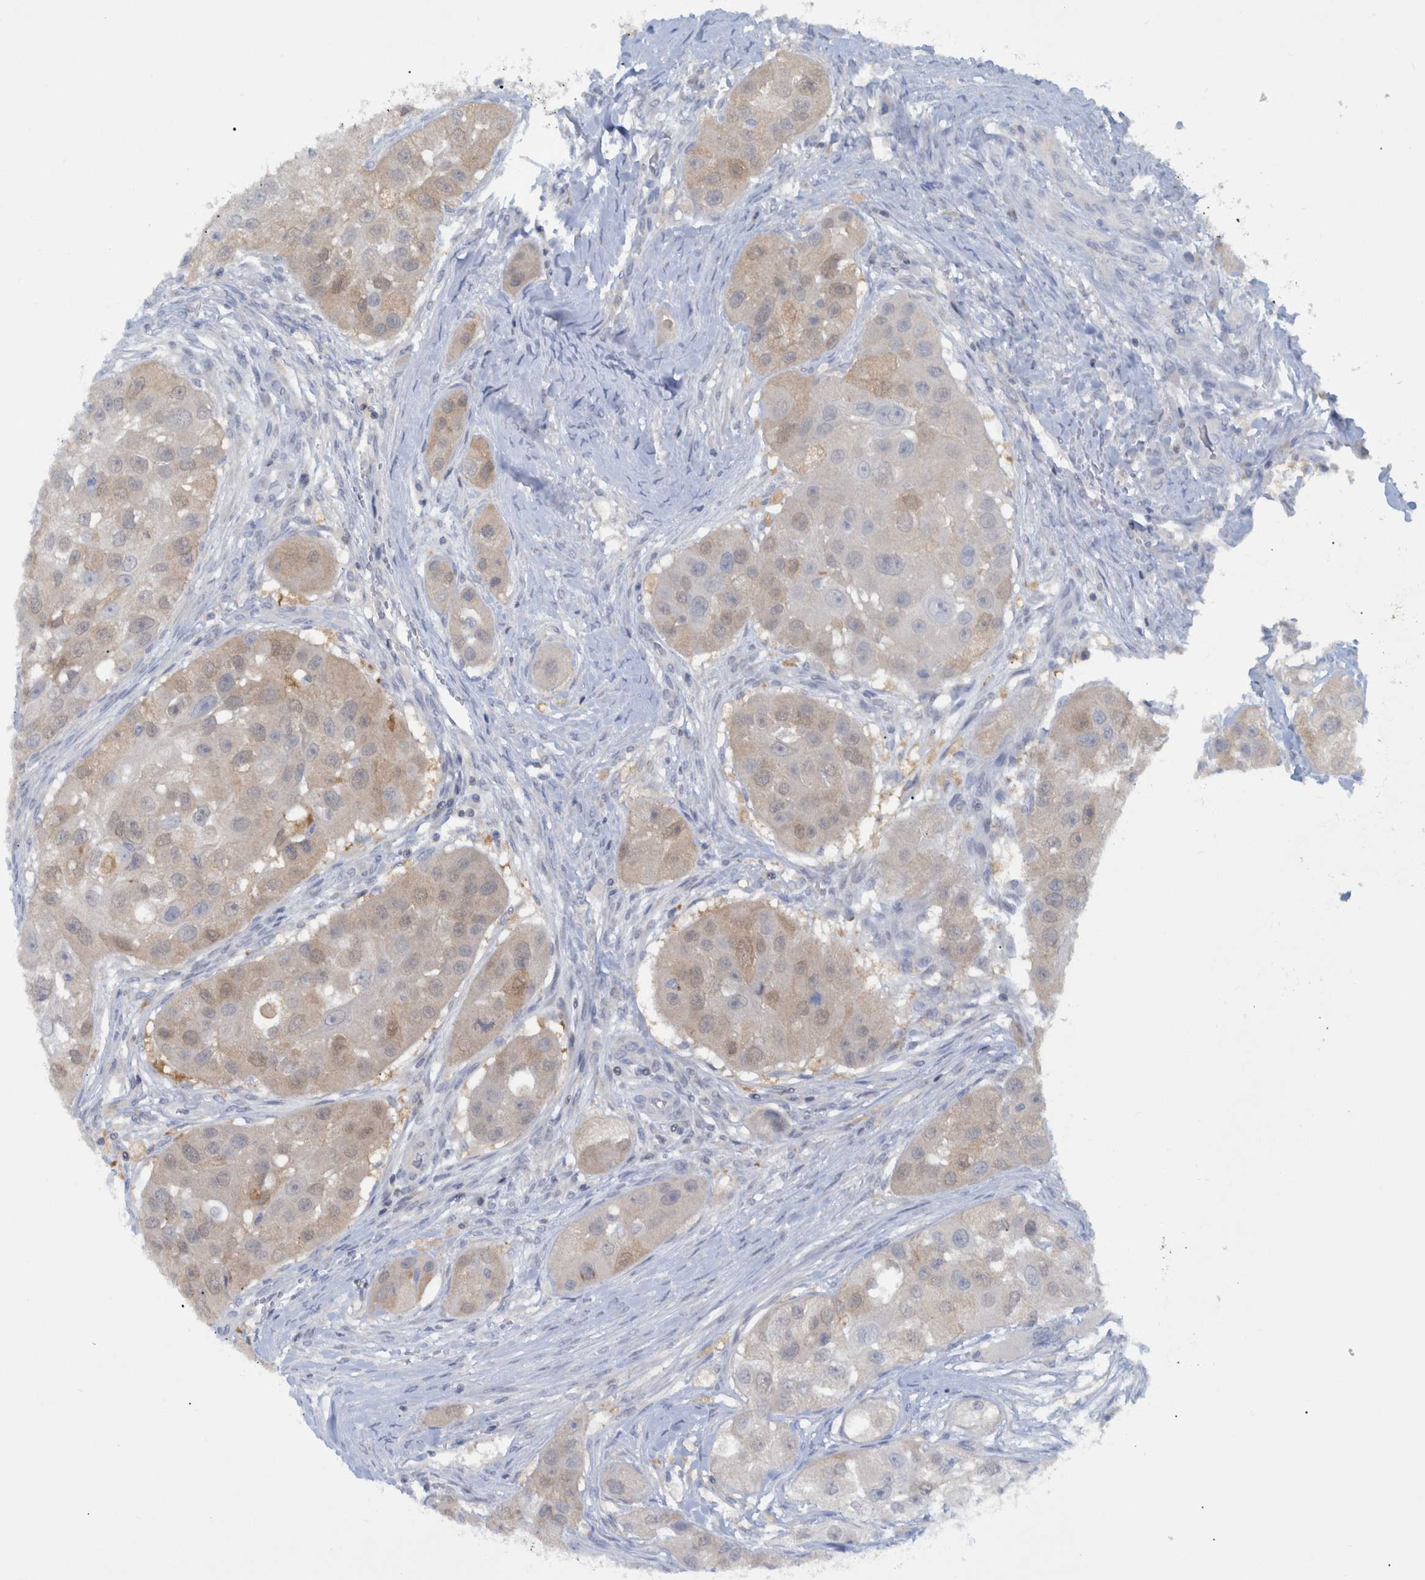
{"staining": {"intensity": "weak", "quantity": "25%-75%", "location": "cytoplasmic/membranous"}, "tissue": "head and neck cancer", "cell_type": "Tumor cells", "image_type": "cancer", "snomed": [{"axis": "morphology", "description": "Normal tissue, NOS"}, {"axis": "morphology", "description": "Squamous cell carcinoma, NOS"}, {"axis": "topography", "description": "Skeletal muscle"}, {"axis": "topography", "description": "Head-Neck"}], "caption": "High-magnification brightfield microscopy of squamous cell carcinoma (head and neck) stained with DAB (brown) and counterstained with hematoxylin (blue). tumor cells exhibit weak cytoplasmic/membranous positivity is seen in approximately25%-75% of cells. Using DAB (brown) and hematoxylin (blue) stains, captured at high magnification using brightfield microscopy.", "gene": "PCYT2", "patient": {"sex": "male", "age": 51}}